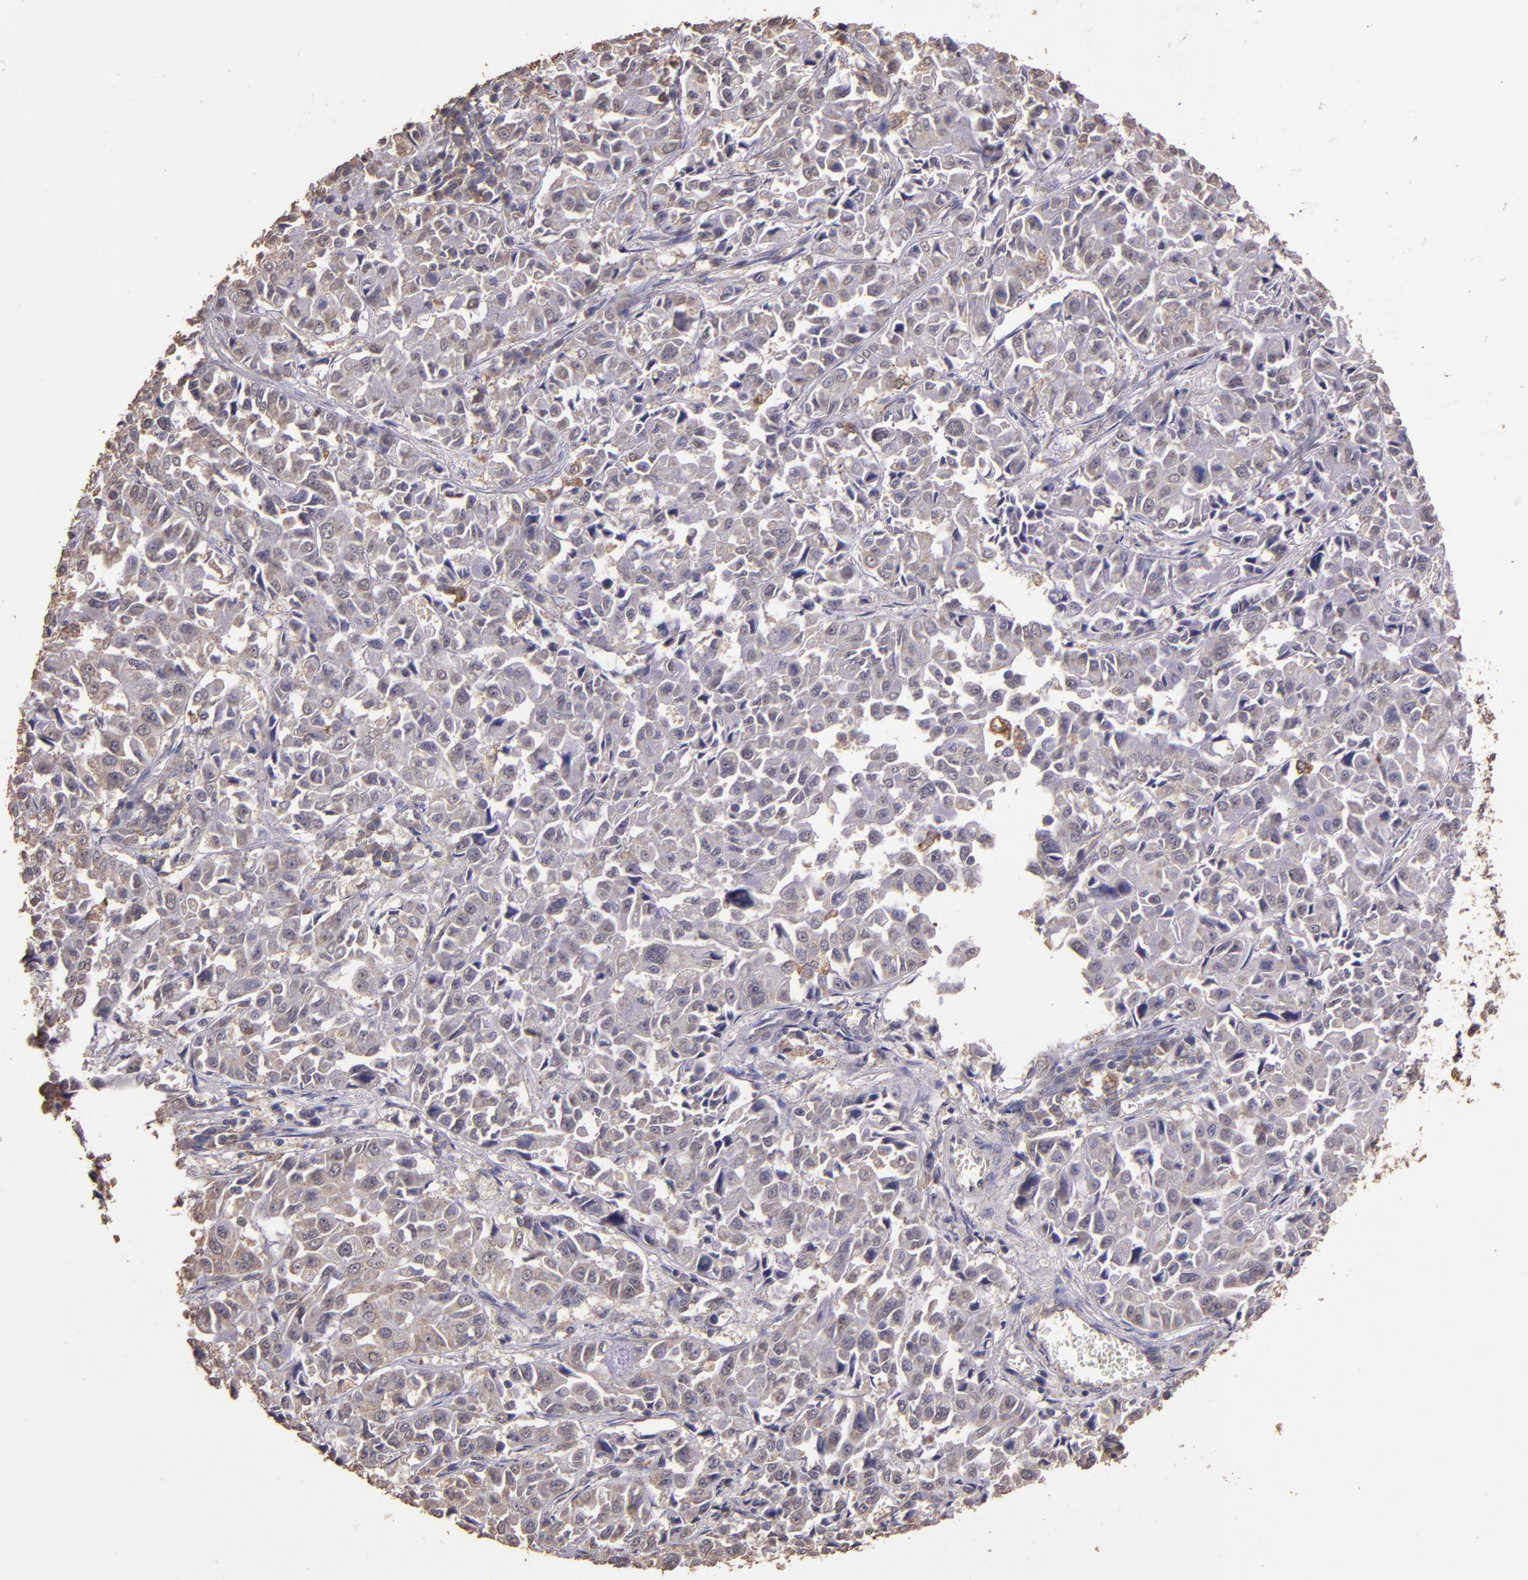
{"staining": {"intensity": "weak", "quantity": ">75%", "location": "cytoplasmic/membranous"}, "tissue": "pancreatic cancer", "cell_type": "Tumor cells", "image_type": "cancer", "snomed": [{"axis": "morphology", "description": "Adenocarcinoma, NOS"}, {"axis": "topography", "description": "Pancreas"}], "caption": "Adenocarcinoma (pancreatic) stained with a protein marker reveals weak staining in tumor cells.", "gene": "HECTD1", "patient": {"sex": "female", "age": 52}}